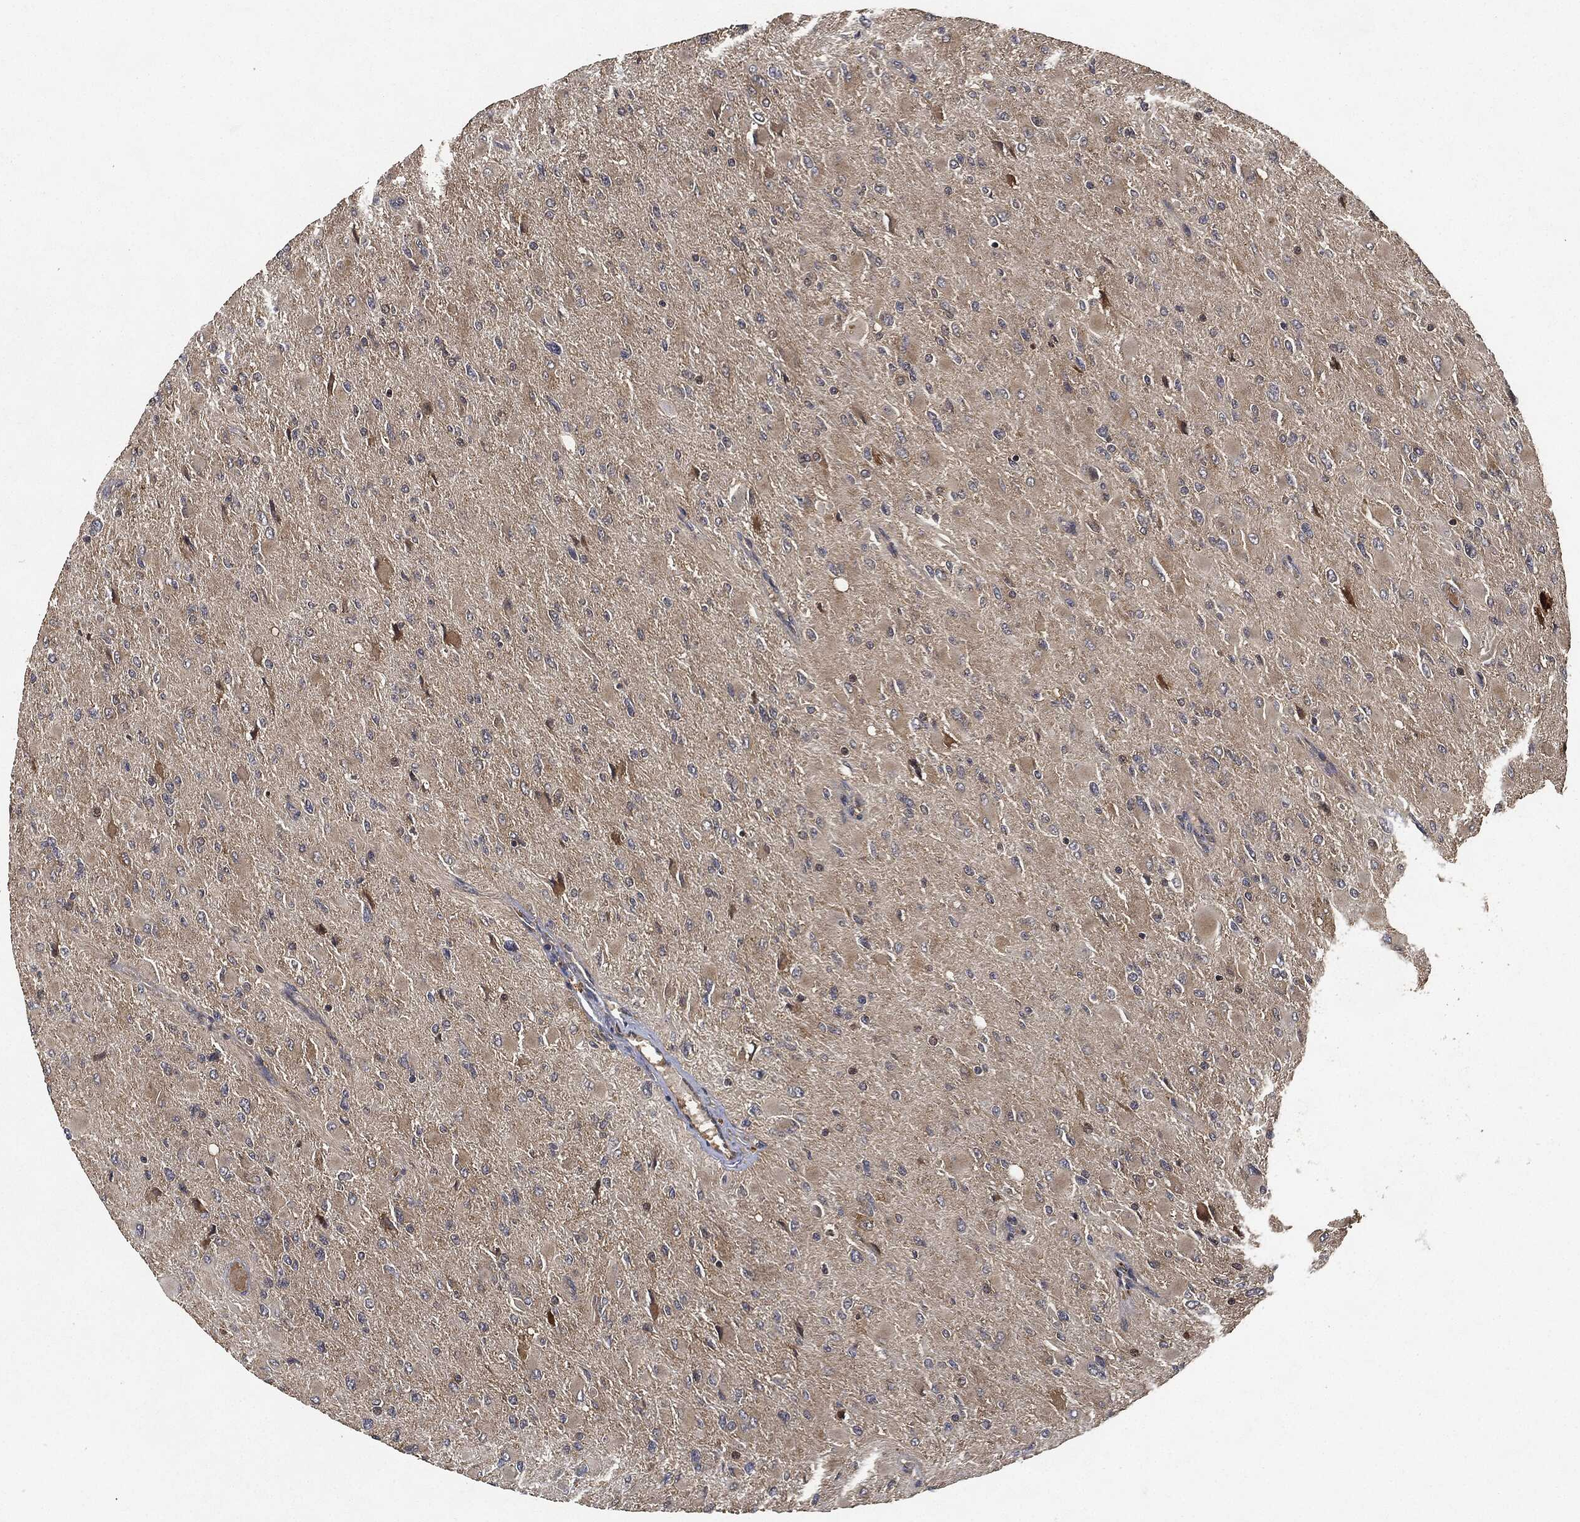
{"staining": {"intensity": "weak", "quantity": "<25%", "location": "cytoplasmic/membranous"}, "tissue": "glioma", "cell_type": "Tumor cells", "image_type": "cancer", "snomed": [{"axis": "morphology", "description": "Glioma, malignant, High grade"}, {"axis": "topography", "description": "Cerebral cortex"}], "caption": "This is an immunohistochemistry (IHC) photomicrograph of human malignant glioma (high-grade). There is no positivity in tumor cells.", "gene": "MLST8", "patient": {"sex": "female", "age": 36}}